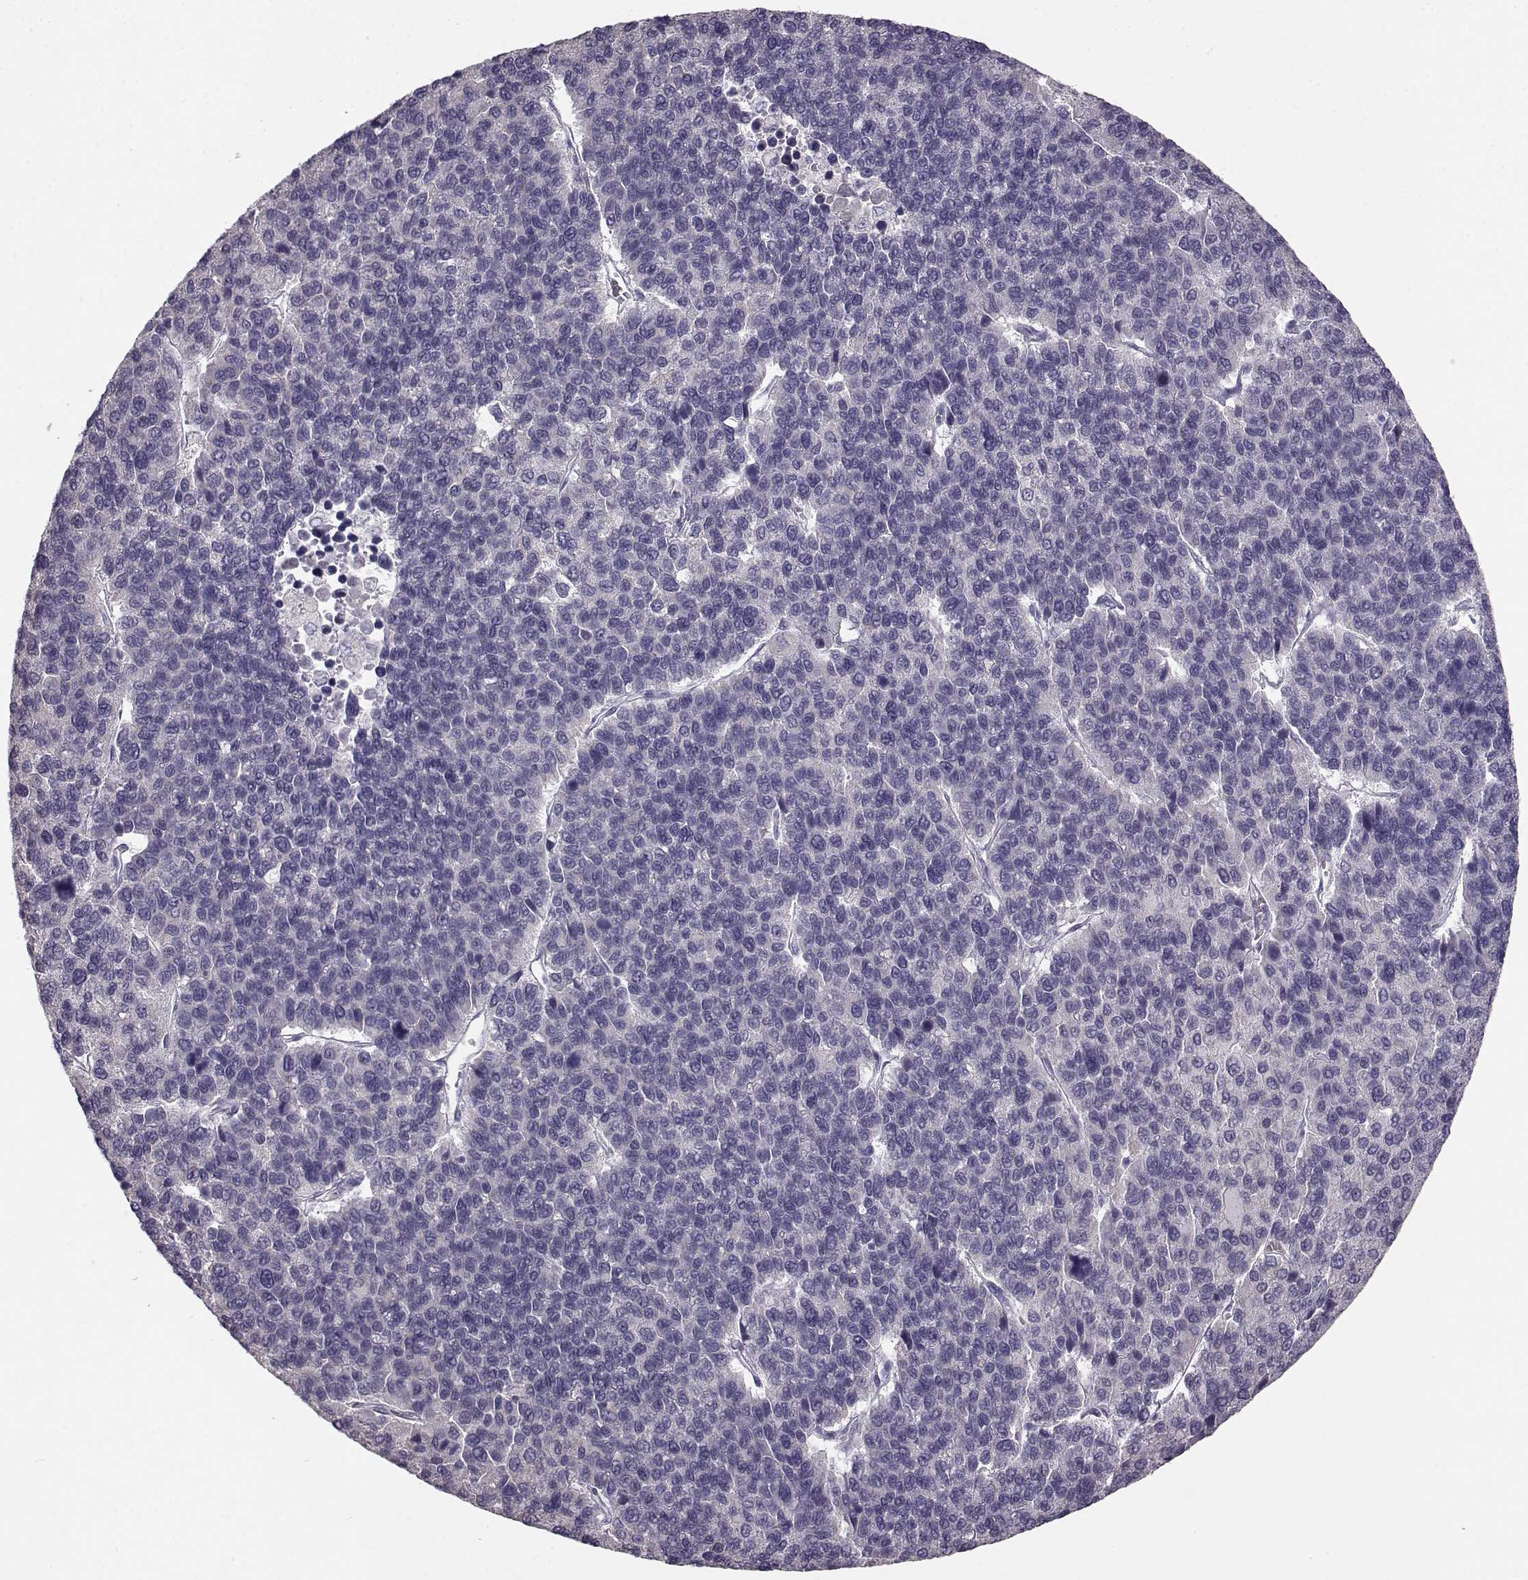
{"staining": {"intensity": "negative", "quantity": "none", "location": "none"}, "tissue": "liver cancer", "cell_type": "Tumor cells", "image_type": "cancer", "snomed": [{"axis": "morphology", "description": "Carcinoma, Hepatocellular, NOS"}, {"axis": "topography", "description": "Liver"}], "caption": "IHC photomicrograph of neoplastic tissue: human liver hepatocellular carcinoma stained with DAB (3,3'-diaminobenzidine) reveals no significant protein expression in tumor cells. (DAB (3,3'-diaminobenzidine) immunohistochemistry (IHC) visualized using brightfield microscopy, high magnification).", "gene": "BFSP2", "patient": {"sex": "female", "age": 41}}